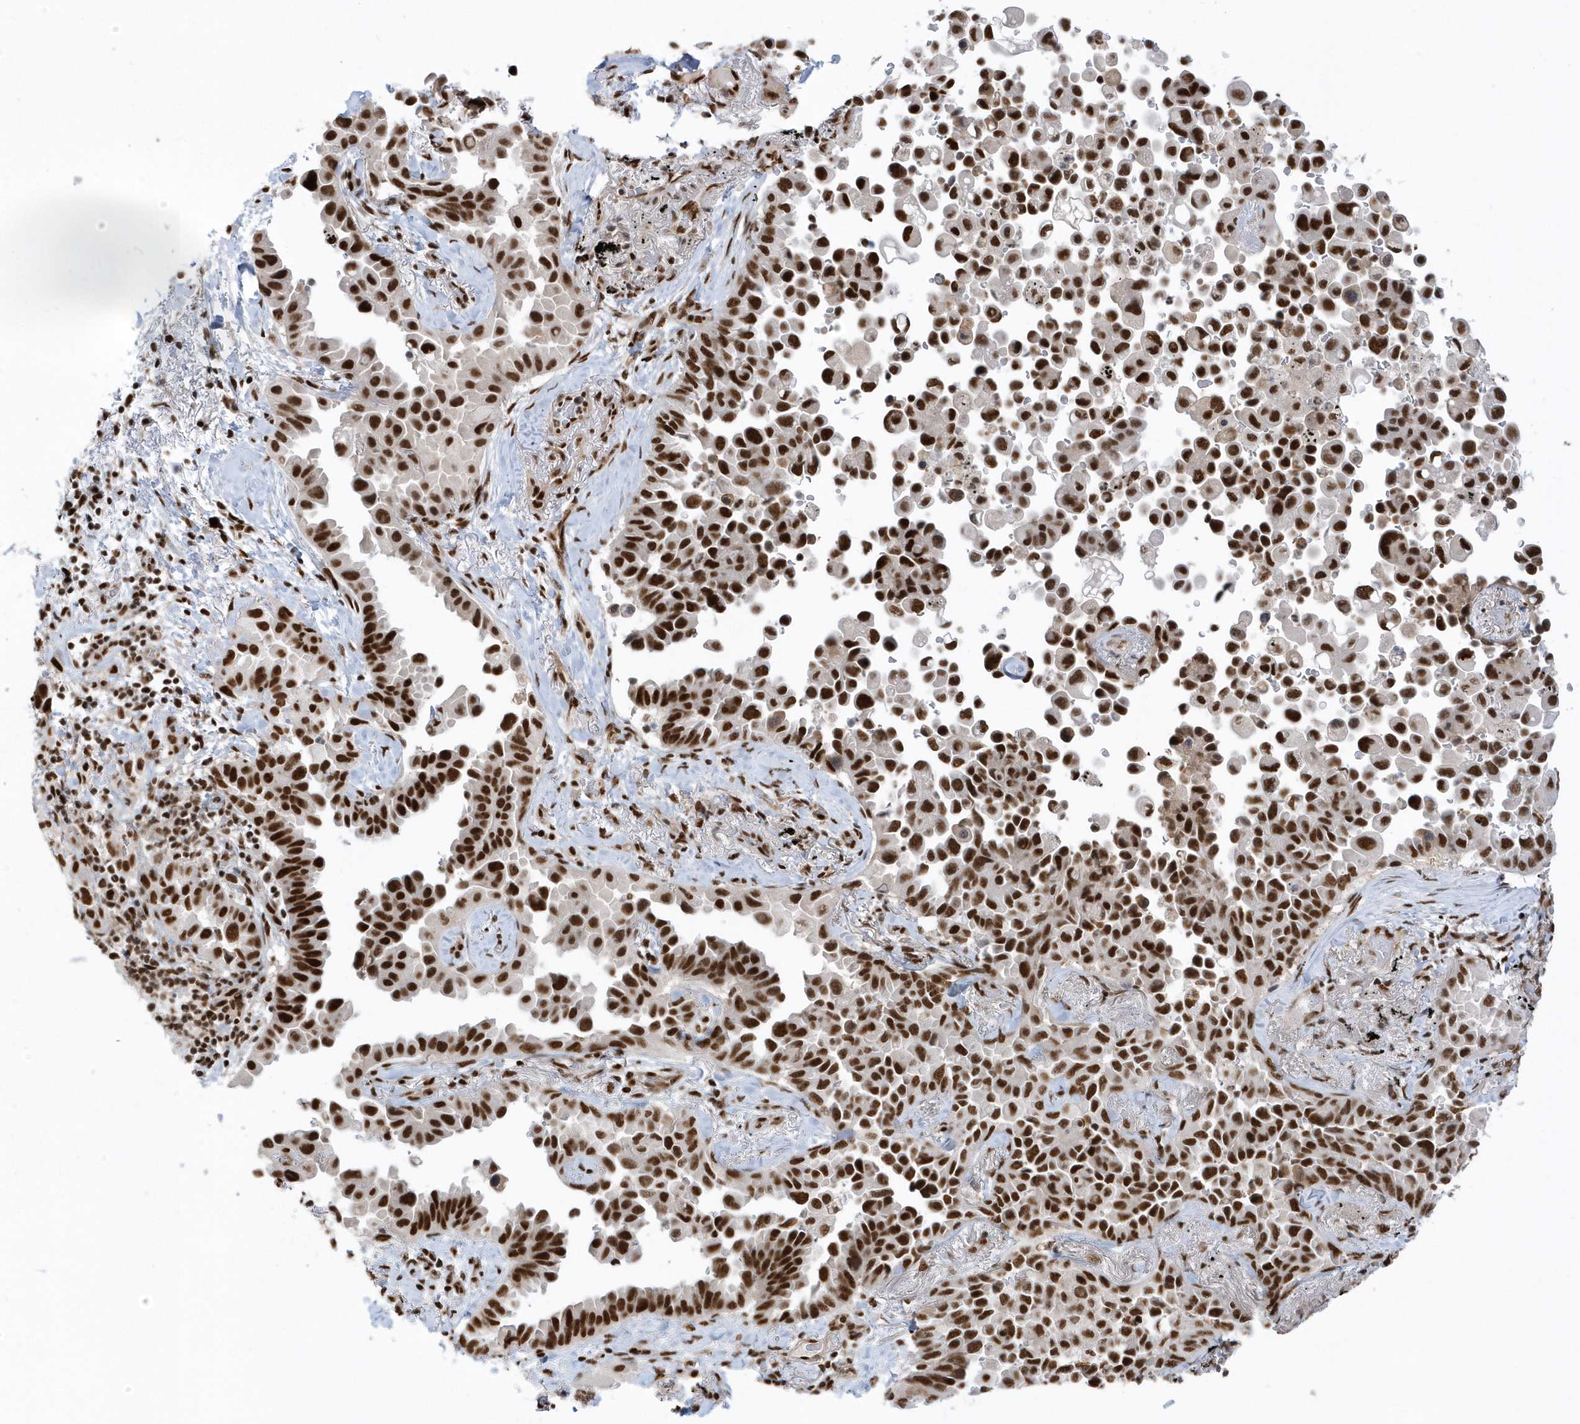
{"staining": {"intensity": "strong", "quantity": "25%-75%", "location": "nuclear"}, "tissue": "lung cancer", "cell_type": "Tumor cells", "image_type": "cancer", "snomed": [{"axis": "morphology", "description": "Adenocarcinoma, NOS"}, {"axis": "topography", "description": "Lung"}], "caption": "High-power microscopy captured an immunohistochemistry histopathology image of lung cancer (adenocarcinoma), revealing strong nuclear expression in approximately 25%-75% of tumor cells.", "gene": "SEPHS1", "patient": {"sex": "female", "age": 67}}